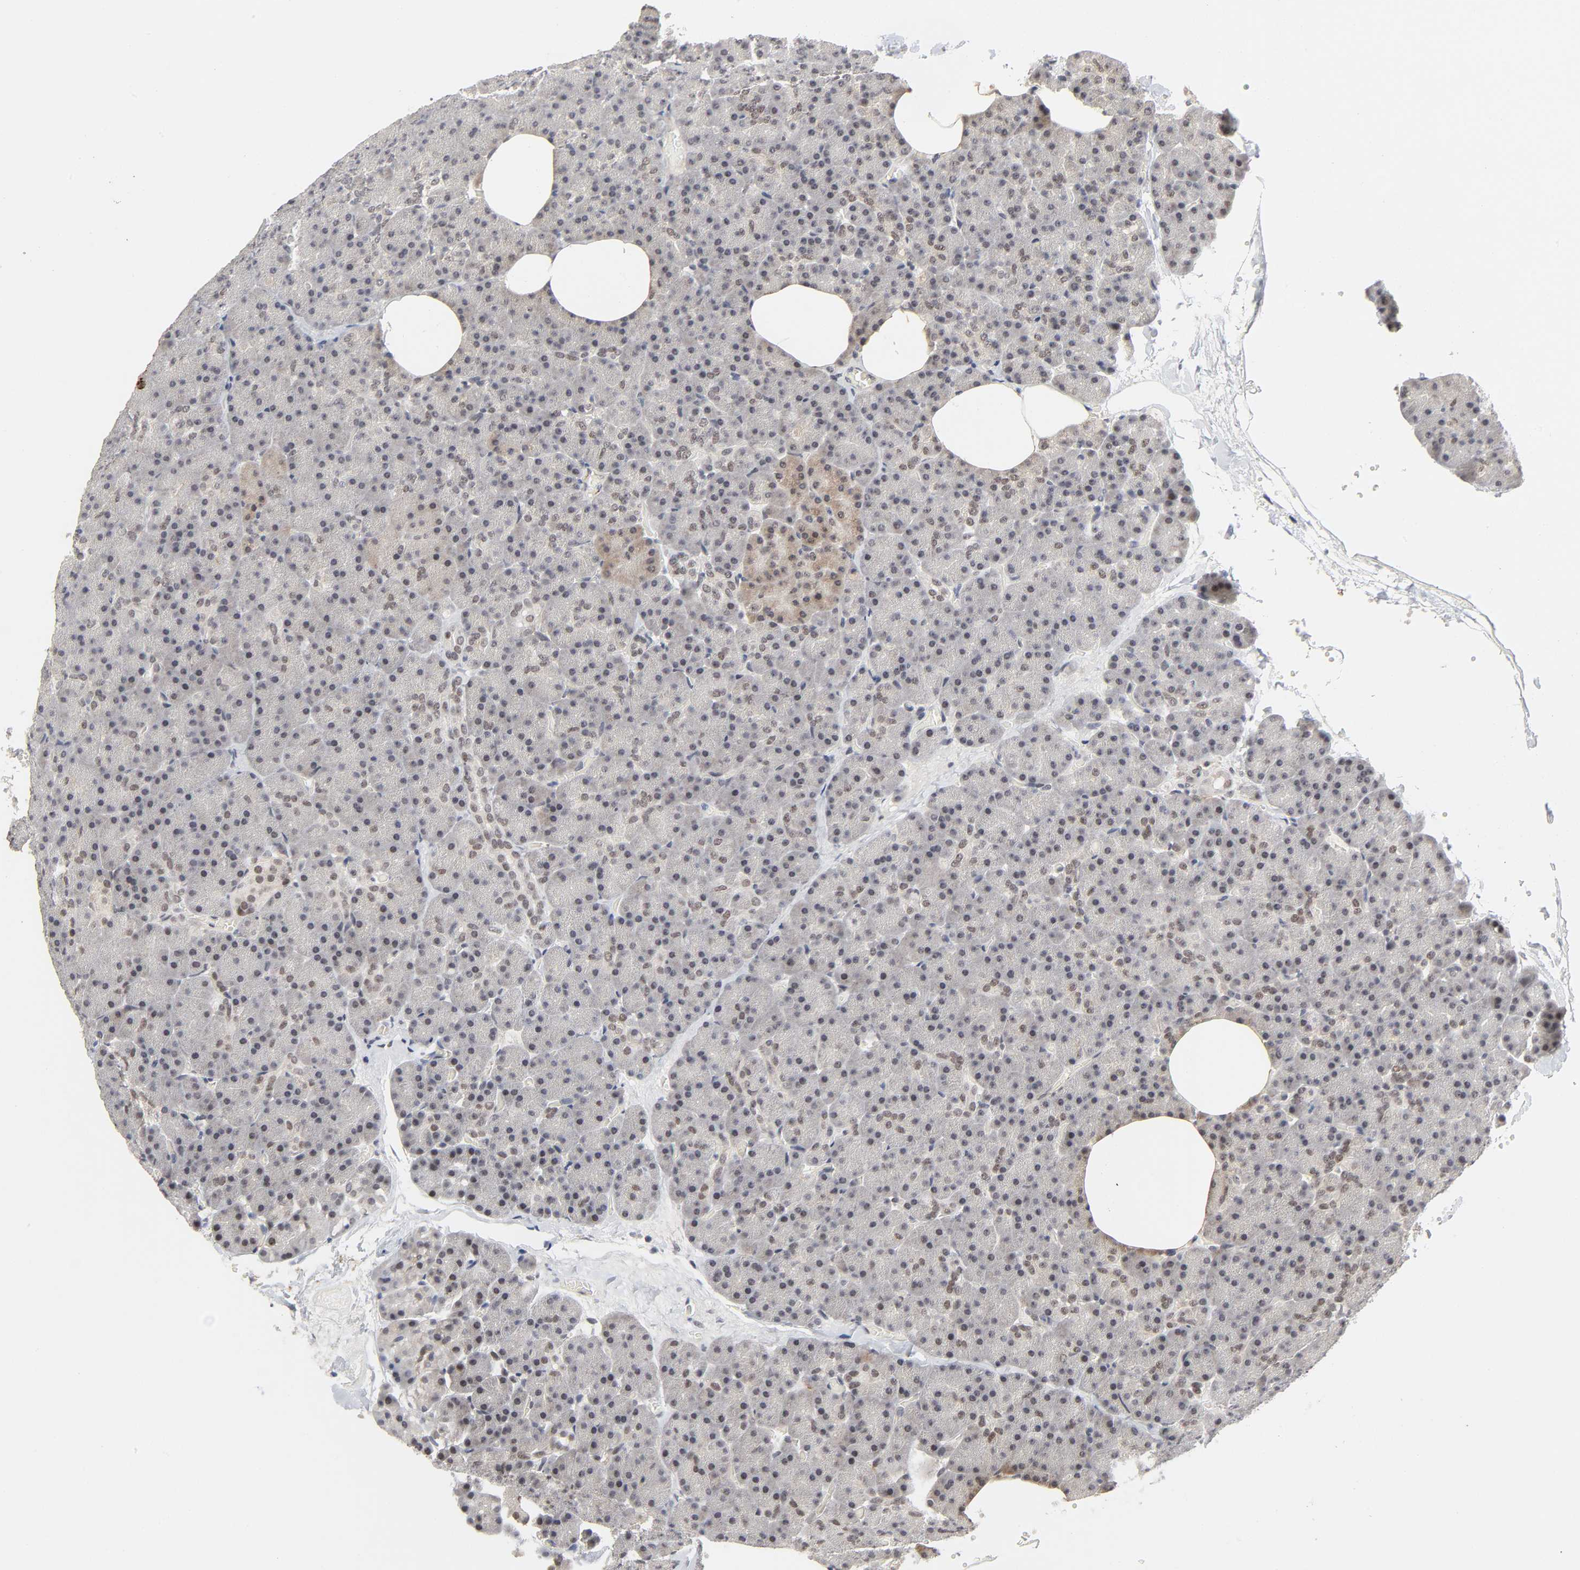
{"staining": {"intensity": "negative", "quantity": "none", "location": "none"}, "tissue": "pancreas", "cell_type": "Exocrine glandular cells", "image_type": "normal", "snomed": [{"axis": "morphology", "description": "Normal tissue, NOS"}, {"axis": "topography", "description": "Pancreas"}], "caption": "Histopathology image shows no significant protein expression in exocrine glandular cells of benign pancreas.", "gene": "ZKSCAN8", "patient": {"sex": "female", "age": 35}}